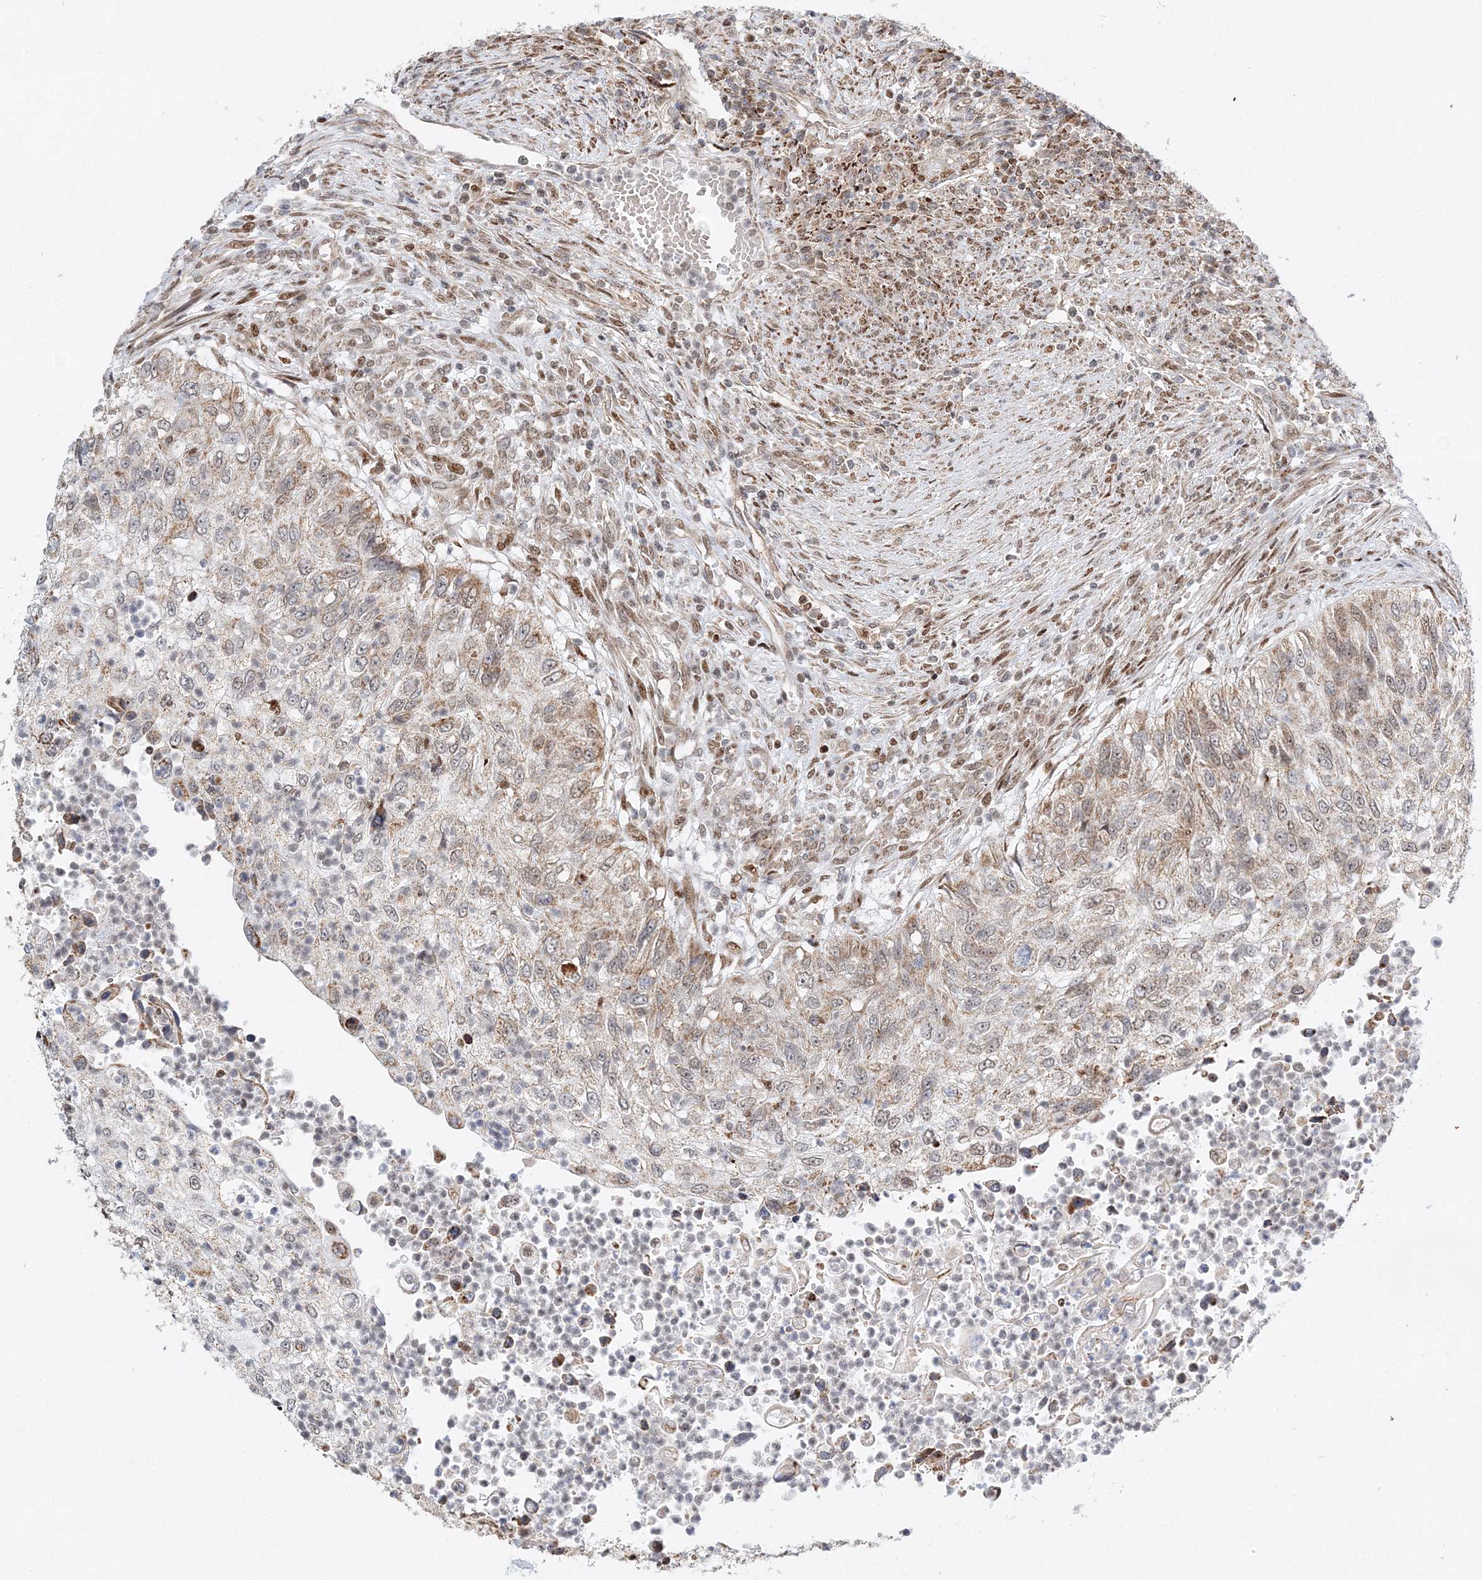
{"staining": {"intensity": "weak", "quantity": "<25%", "location": "cytoplasmic/membranous"}, "tissue": "urothelial cancer", "cell_type": "Tumor cells", "image_type": "cancer", "snomed": [{"axis": "morphology", "description": "Urothelial carcinoma, High grade"}, {"axis": "topography", "description": "Urinary bladder"}], "caption": "Immunohistochemical staining of human urothelial carcinoma (high-grade) exhibits no significant positivity in tumor cells.", "gene": "RAB11FIP2", "patient": {"sex": "female", "age": 60}}